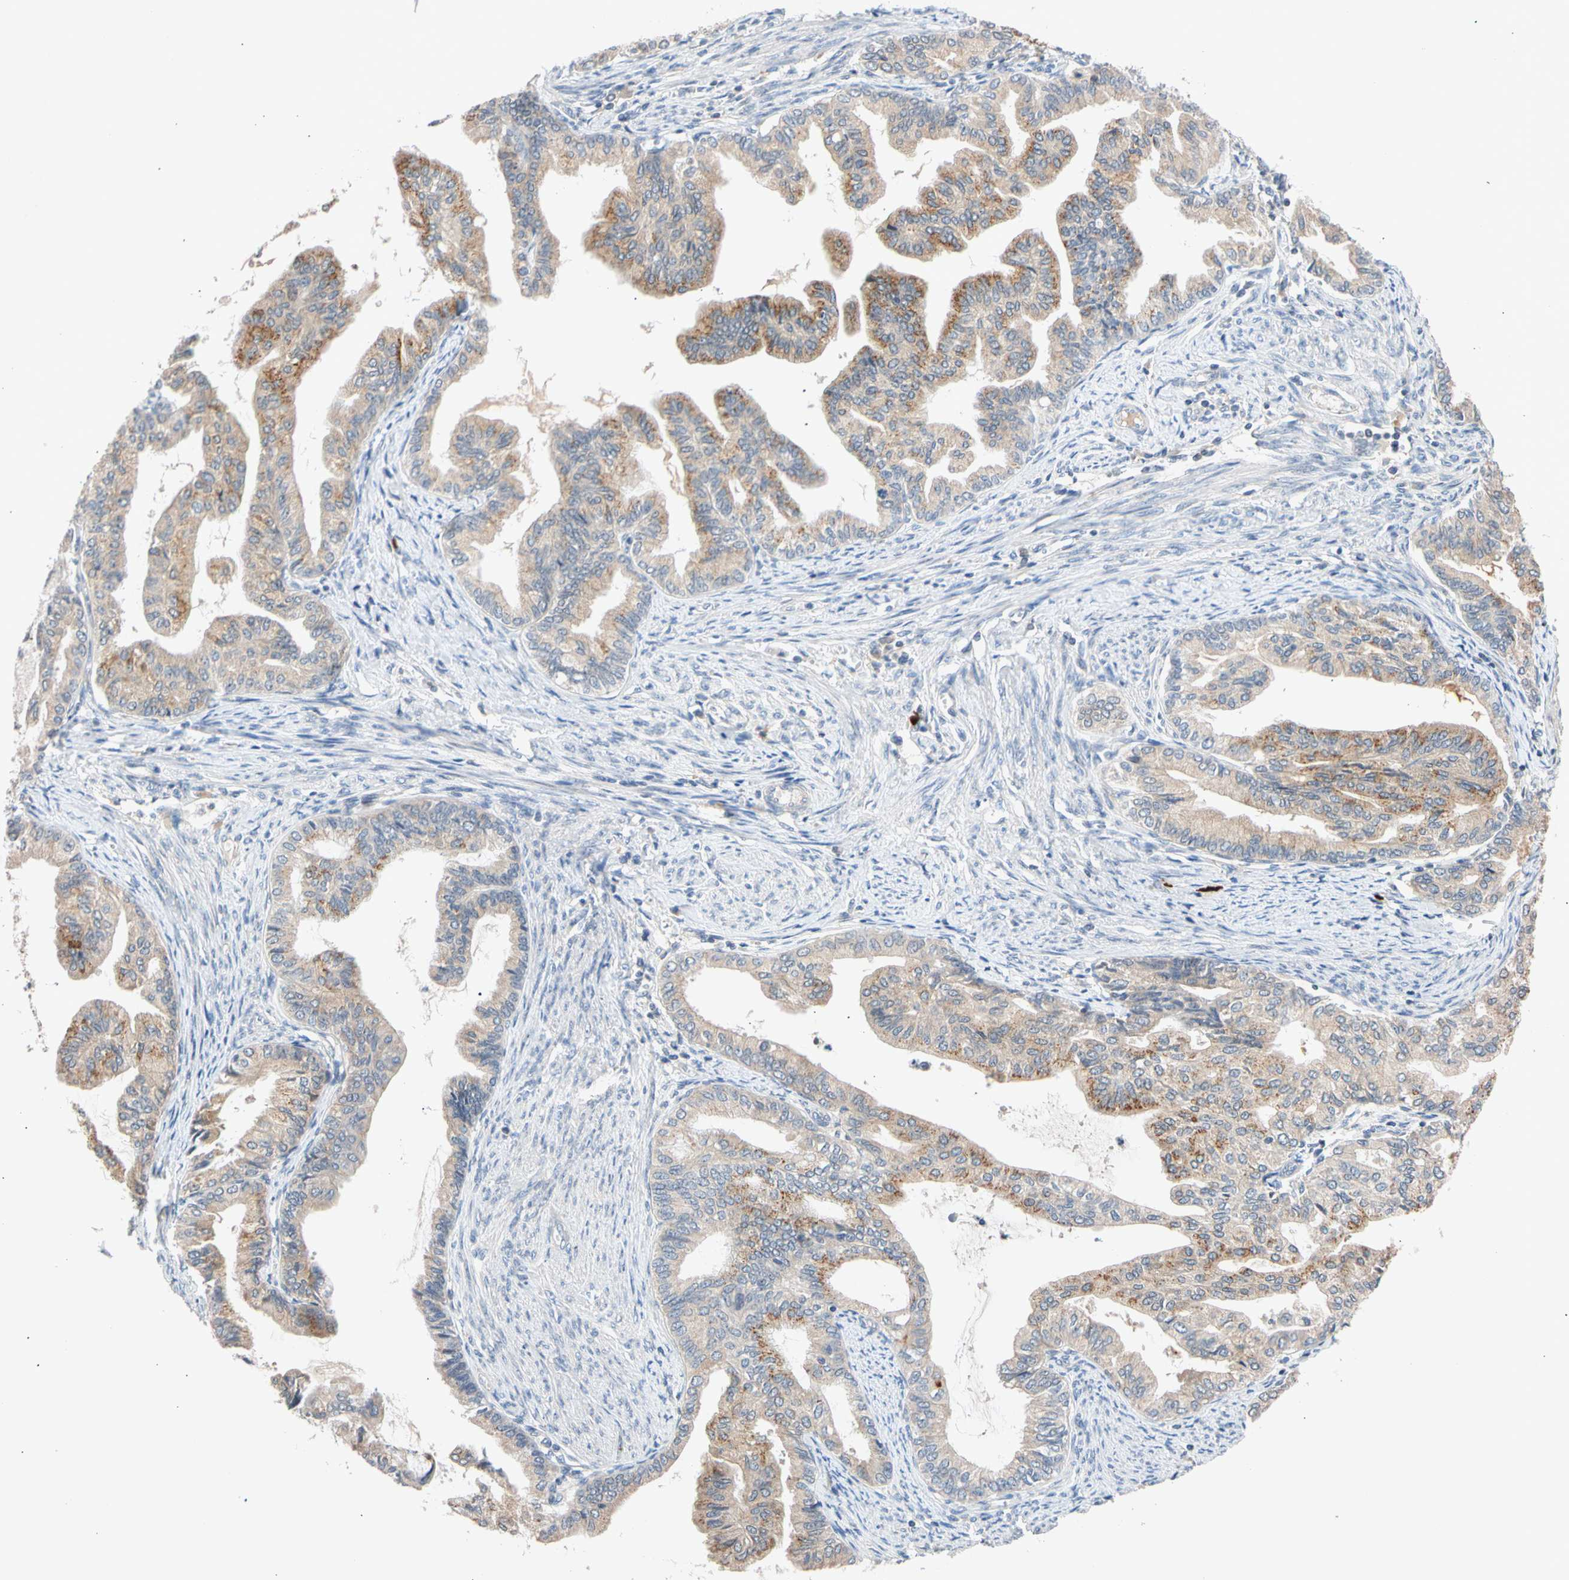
{"staining": {"intensity": "weak", "quantity": "<25%", "location": "cytoplasmic/membranous"}, "tissue": "endometrial cancer", "cell_type": "Tumor cells", "image_type": "cancer", "snomed": [{"axis": "morphology", "description": "Adenocarcinoma, NOS"}, {"axis": "topography", "description": "Endometrium"}], "caption": "Immunohistochemistry (IHC) image of endometrial cancer stained for a protein (brown), which demonstrates no staining in tumor cells.", "gene": "CNST", "patient": {"sex": "female", "age": 86}}